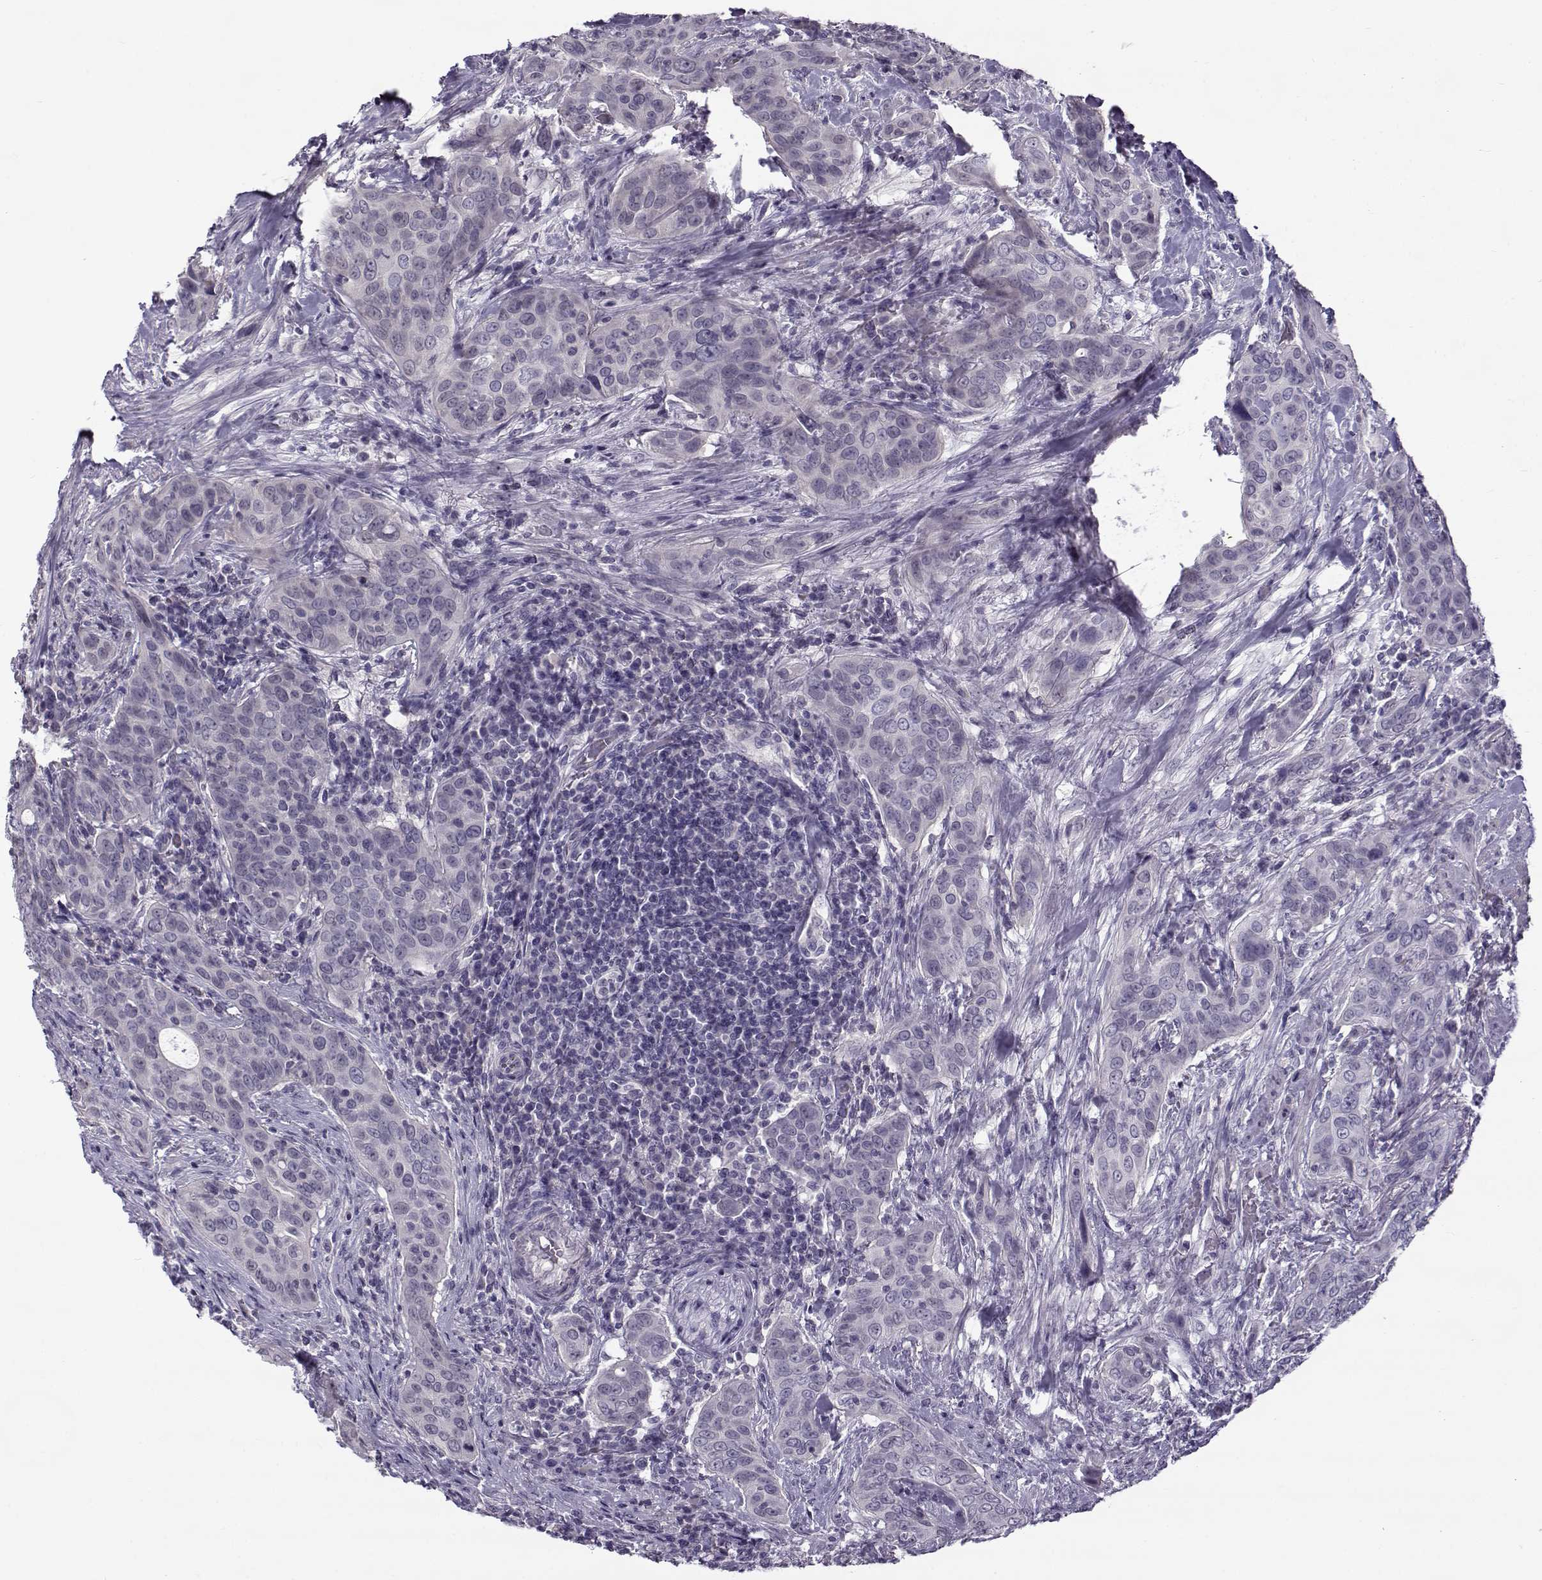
{"staining": {"intensity": "negative", "quantity": "none", "location": "none"}, "tissue": "urothelial cancer", "cell_type": "Tumor cells", "image_type": "cancer", "snomed": [{"axis": "morphology", "description": "Urothelial carcinoma, High grade"}, {"axis": "topography", "description": "Urinary bladder"}], "caption": "Photomicrograph shows no significant protein staining in tumor cells of urothelial carcinoma (high-grade). (Stains: DAB (3,3'-diaminobenzidine) immunohistochemistry with hematoxylin counter stain, Microscopy: brightfield microscopy at high magnification).", "gene": "TEX55", "patient": {"sex": "male", "age": 82}}